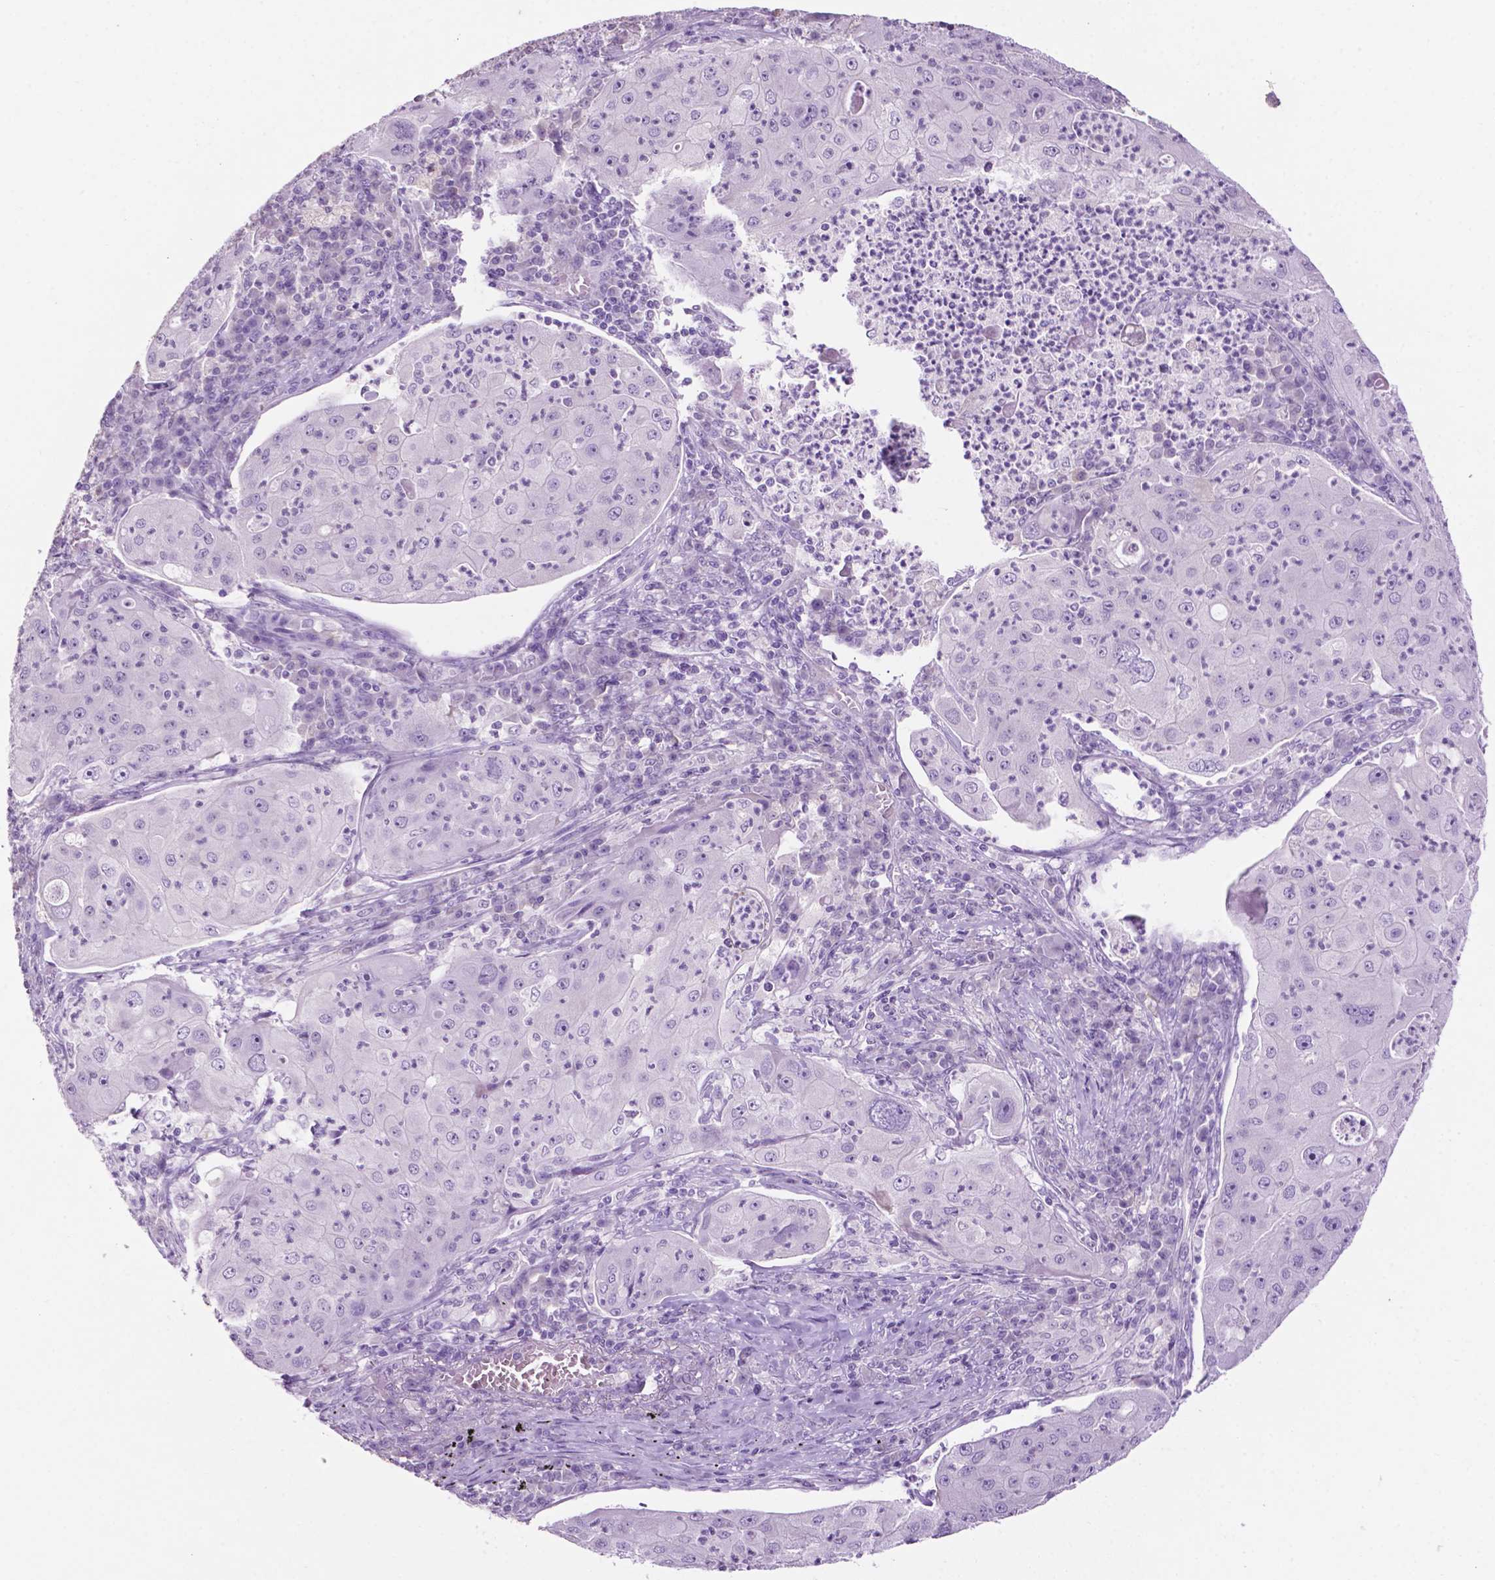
{"staining": {"intensity": "negative", "quantity": "none", "location": "none"}, "tissue": "lung cancer", "cell_type": "Tumor cells", "image_type": "cancer", "snomed": [{"axis": "morphology", "description": "Squamous cell carcinoma, NOS"}, {"axis": "topography", "description": "Lung"}], "caption": "Lung cancer was stained to show a protein in brown. There is no significant positivity in tumor cells.", "gene": "PHGR1", "patient": {"sex": "female", "age": 59}}